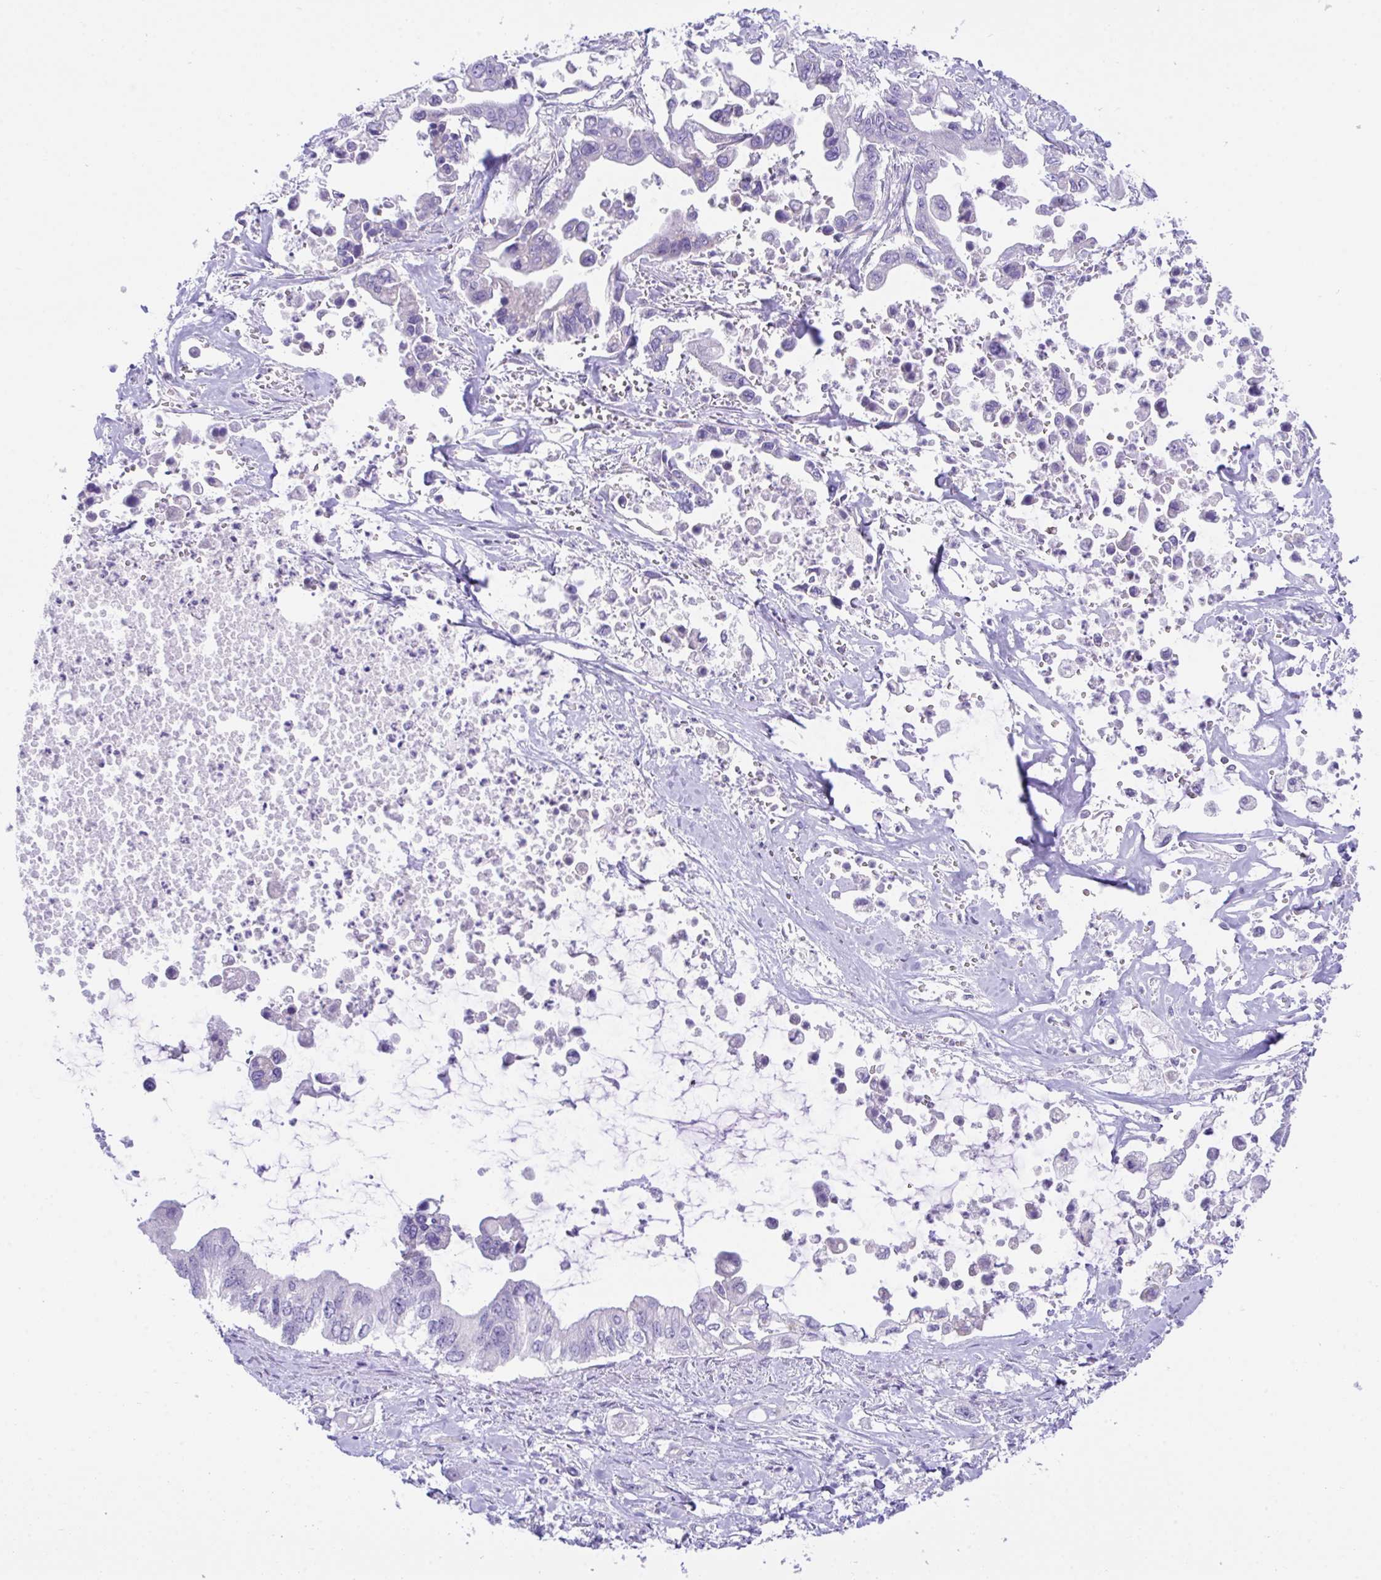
{"staining": {"intensity": "negative", "quantity": "none", "location": "none"}, "tissue": "pancreatic cancer", "cell_type": "Tumor cells", "image_type": "cancer", "snomed": [{"axis": "morphology", "description": "Adenocarcinoma, NOS"}, {"axis": "topography", "description": "Pancreas"}], "caption": "Image shows no significant protein expression in tumor cells of pancreatic adenocarcinoma. (DAB immunohistochemistry (IHC) visualized using brightfield microscopy, high magnification).", "gene": "TMEM106B", "patient": {"sex": "male", "age": 61}}